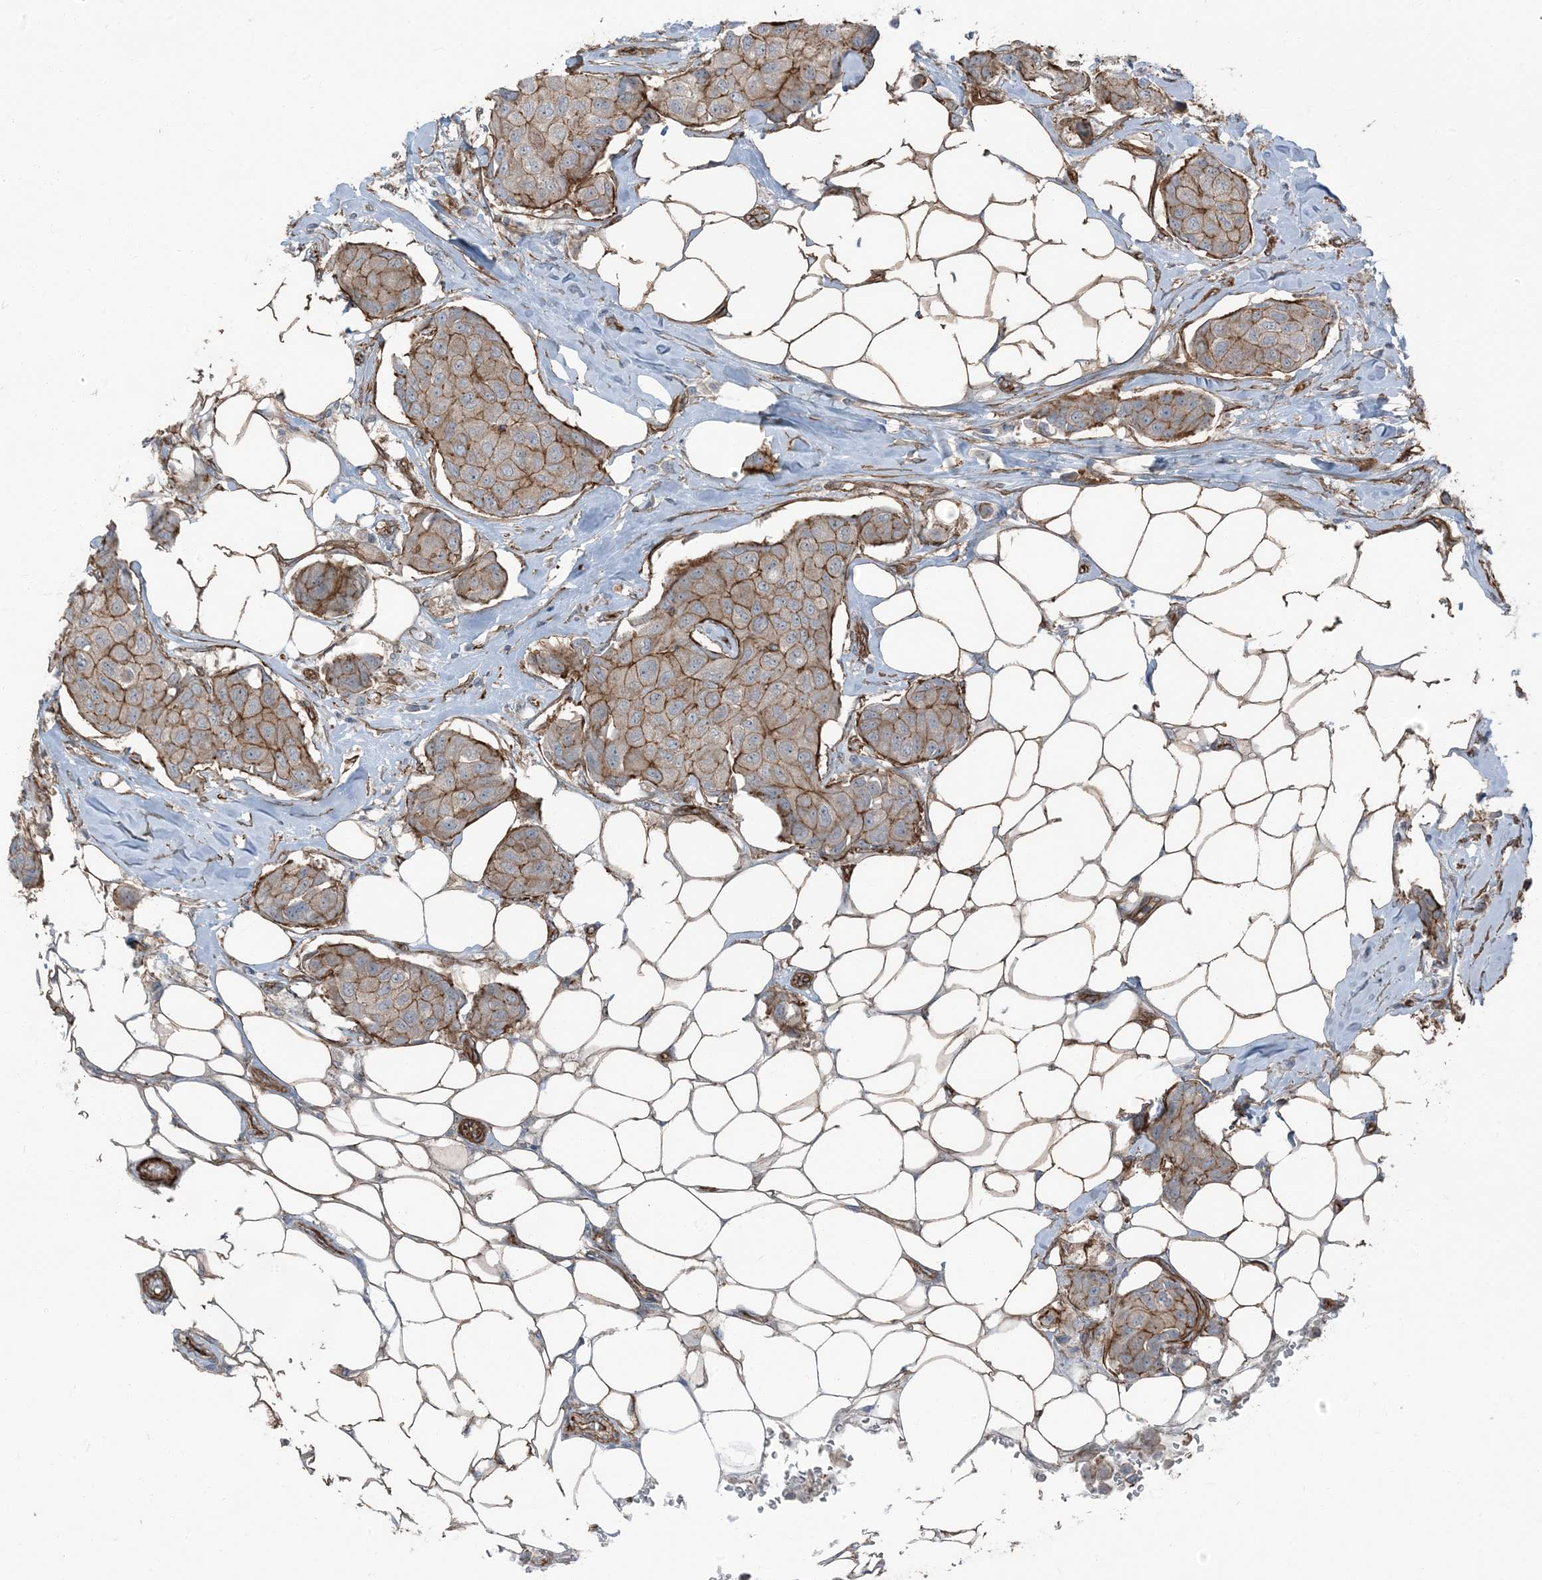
{"staining": {"intensity": "moderate", "quantity": ">75%", "location": "cytoplasmic/membranous"}, "tissue": "breast cancer", "cell_type": "Tumor cells", "image_type": "cancer", "snomed": [{"axis": "morphology", "description": "Duct carcinoma"}, {"axis": "topography", "description": "Breast"}], "caption": "Immunohistochemistry (IHC) (DAB (3,3'-diaminobenzidine)) staining of breast infiltrating ductal carcinoma exhibits moderate cytoplasmic/membranous protein positivity in approximately >75% of tumor cells. Immunohistochemistry (IHC) stains the protein in brown and the nuclei are stained blue.", "gene": "ZFP90", "patient": {"sex": "female", "age": 80}}